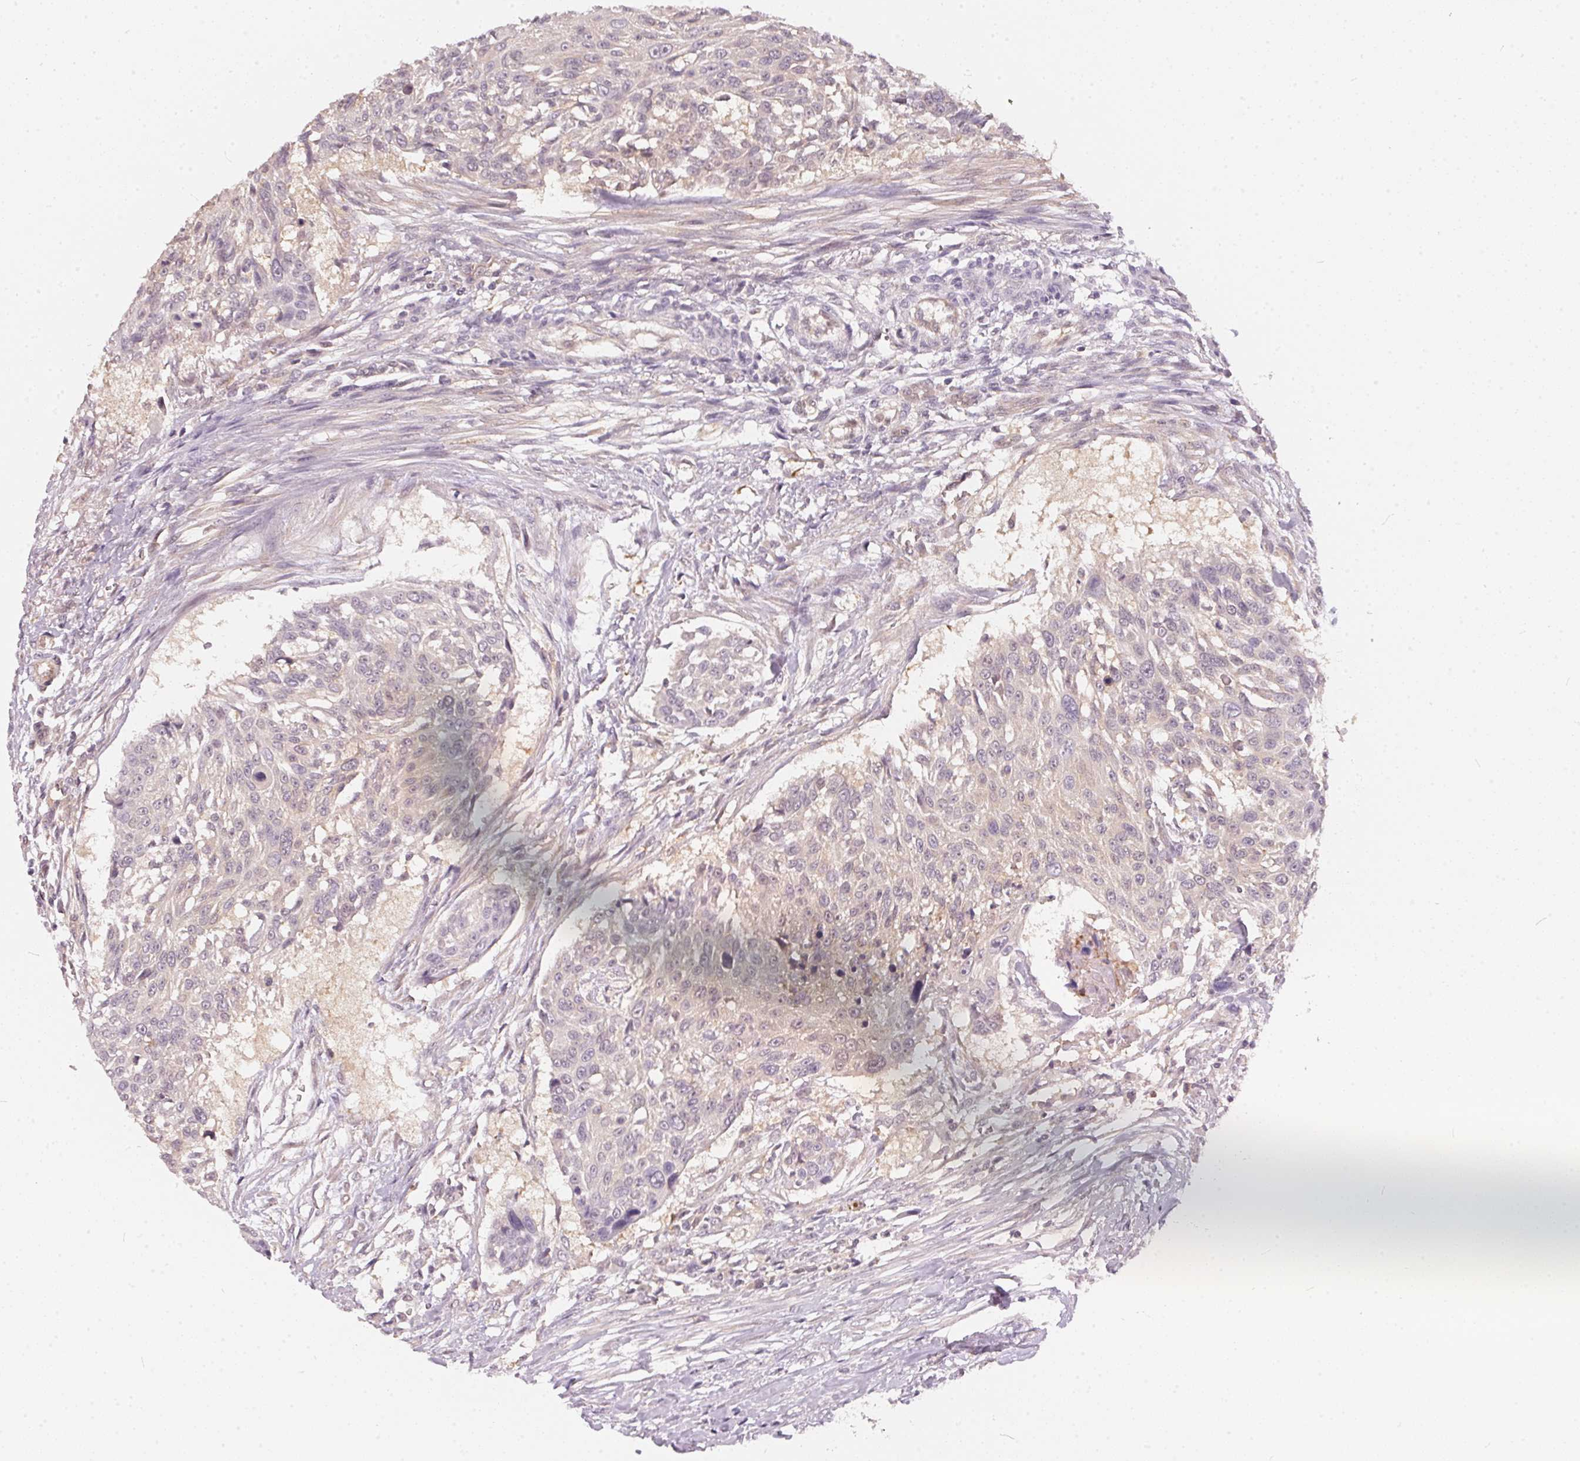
{"staining": {"intensity": "weak", "quantity": "<25%", "location": "cytoplasmic/membranous"}, "tissue": "urothelial cancer", "cell_type": "Tumor cells", "image_type": "cancer", "snomed": [{"axis": "morphology", "description": "Urothelial carcinoma, NOS"}, {"axis": "topography", "description": "Urinary bladder"}], "caption": "The immunohistochemistry image has no significant positivity in tumor cells of transitional cell carcinoma tissue.", "gene": "BLMH", "patient": {"sex": "male", "age": 55}}